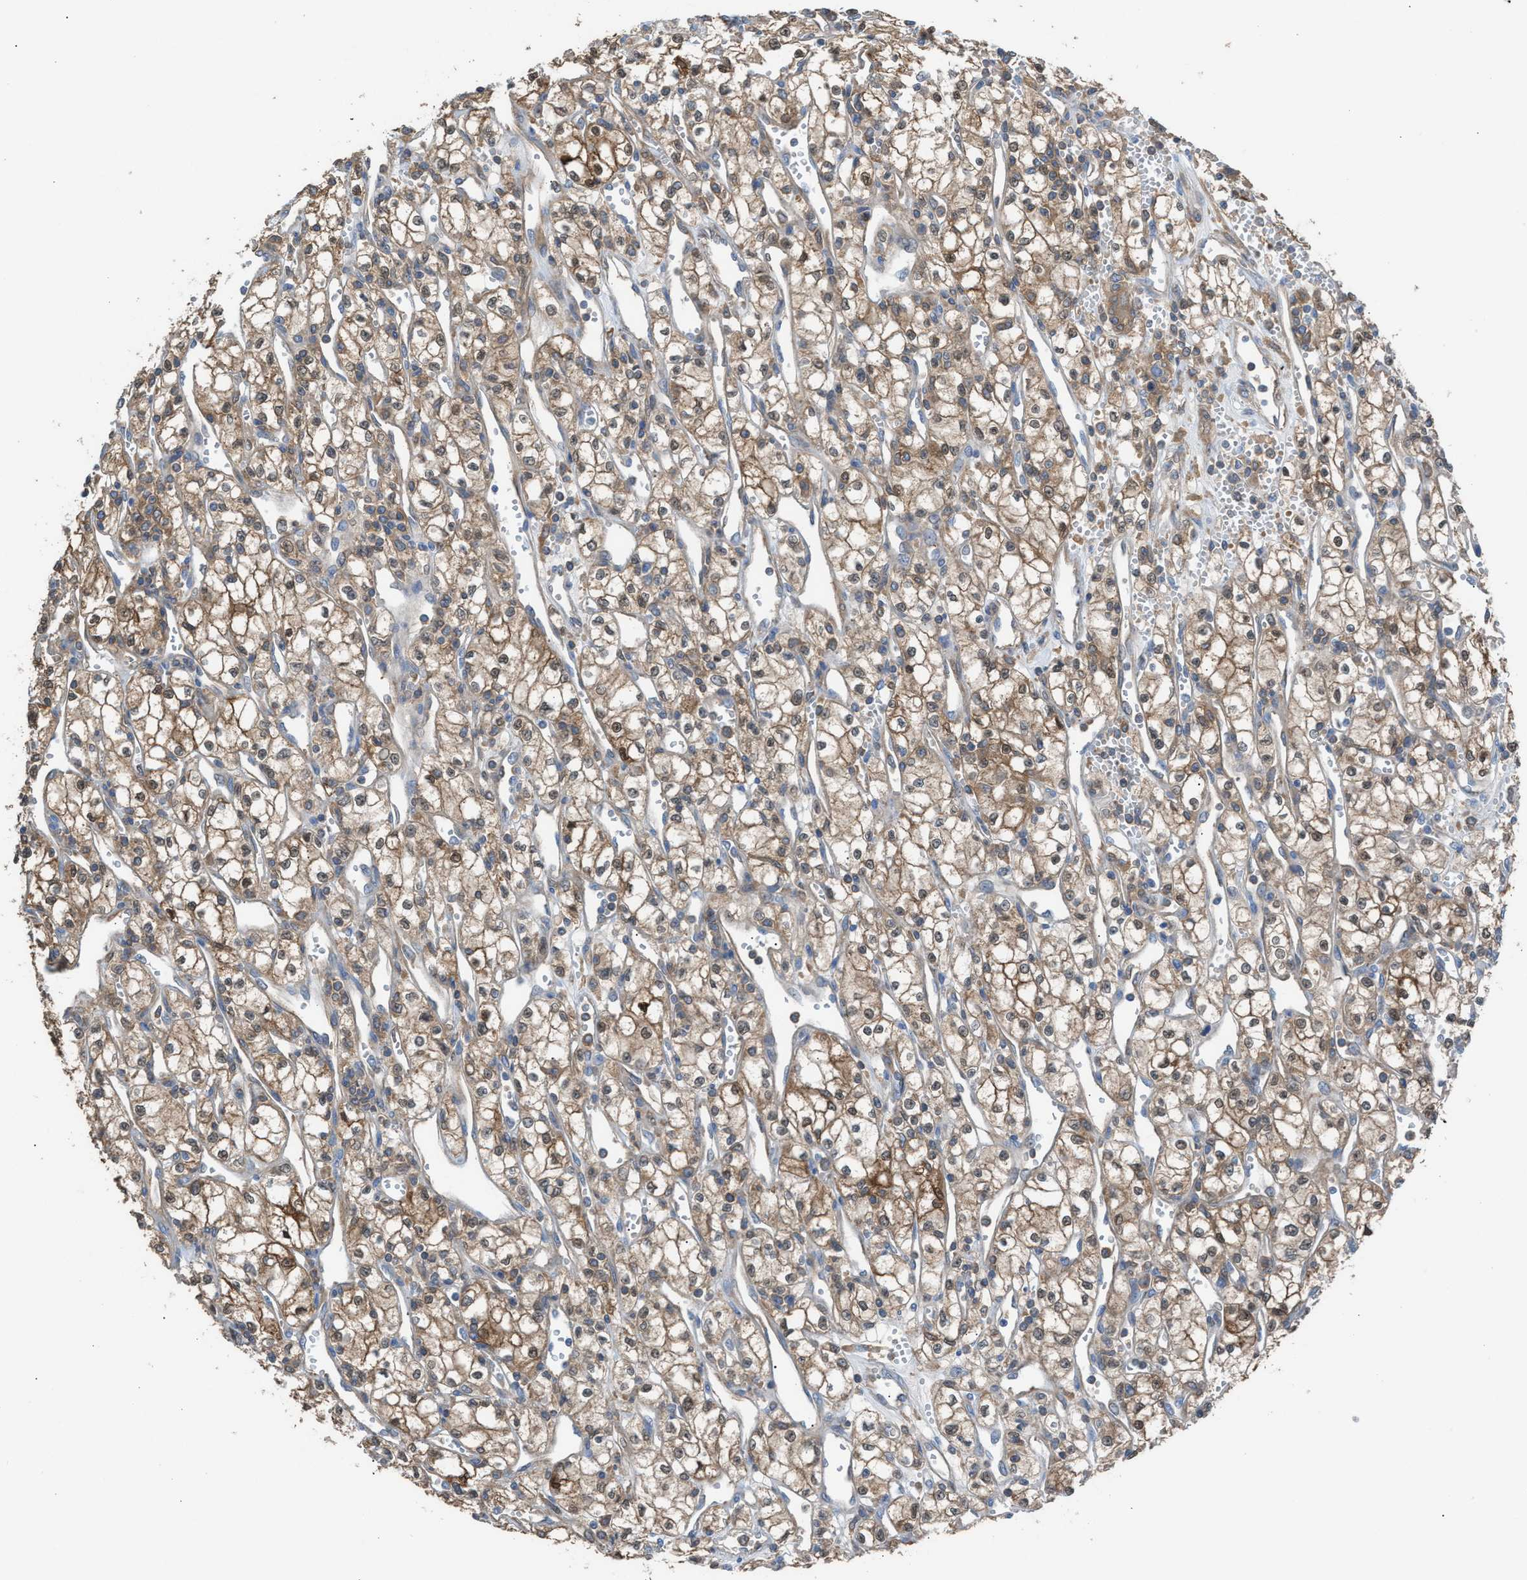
{"staining": {"intensity": "moderate", "quantity": ">75%", "location": "cytoplasmic/membranous"}, "tissue": "renal cancer", "cell_type": "Tumor cells", "image_type": "cancer", "snomed": [{"axis": "morphology", "description": "Adenocarcinoma, NOS"}, {"axis": "topography", "description": "Kidney"}], "caption": "Renal cancer (adenocarcinoma) stained for a protein shows moderate cytoplasmic/membranous positivity in tumor cells. (brown staining indicates protein expression, while blue staining denotes nuclei).", "gene": "NQO2", "patient": {"sex": "male", "age": 59}}